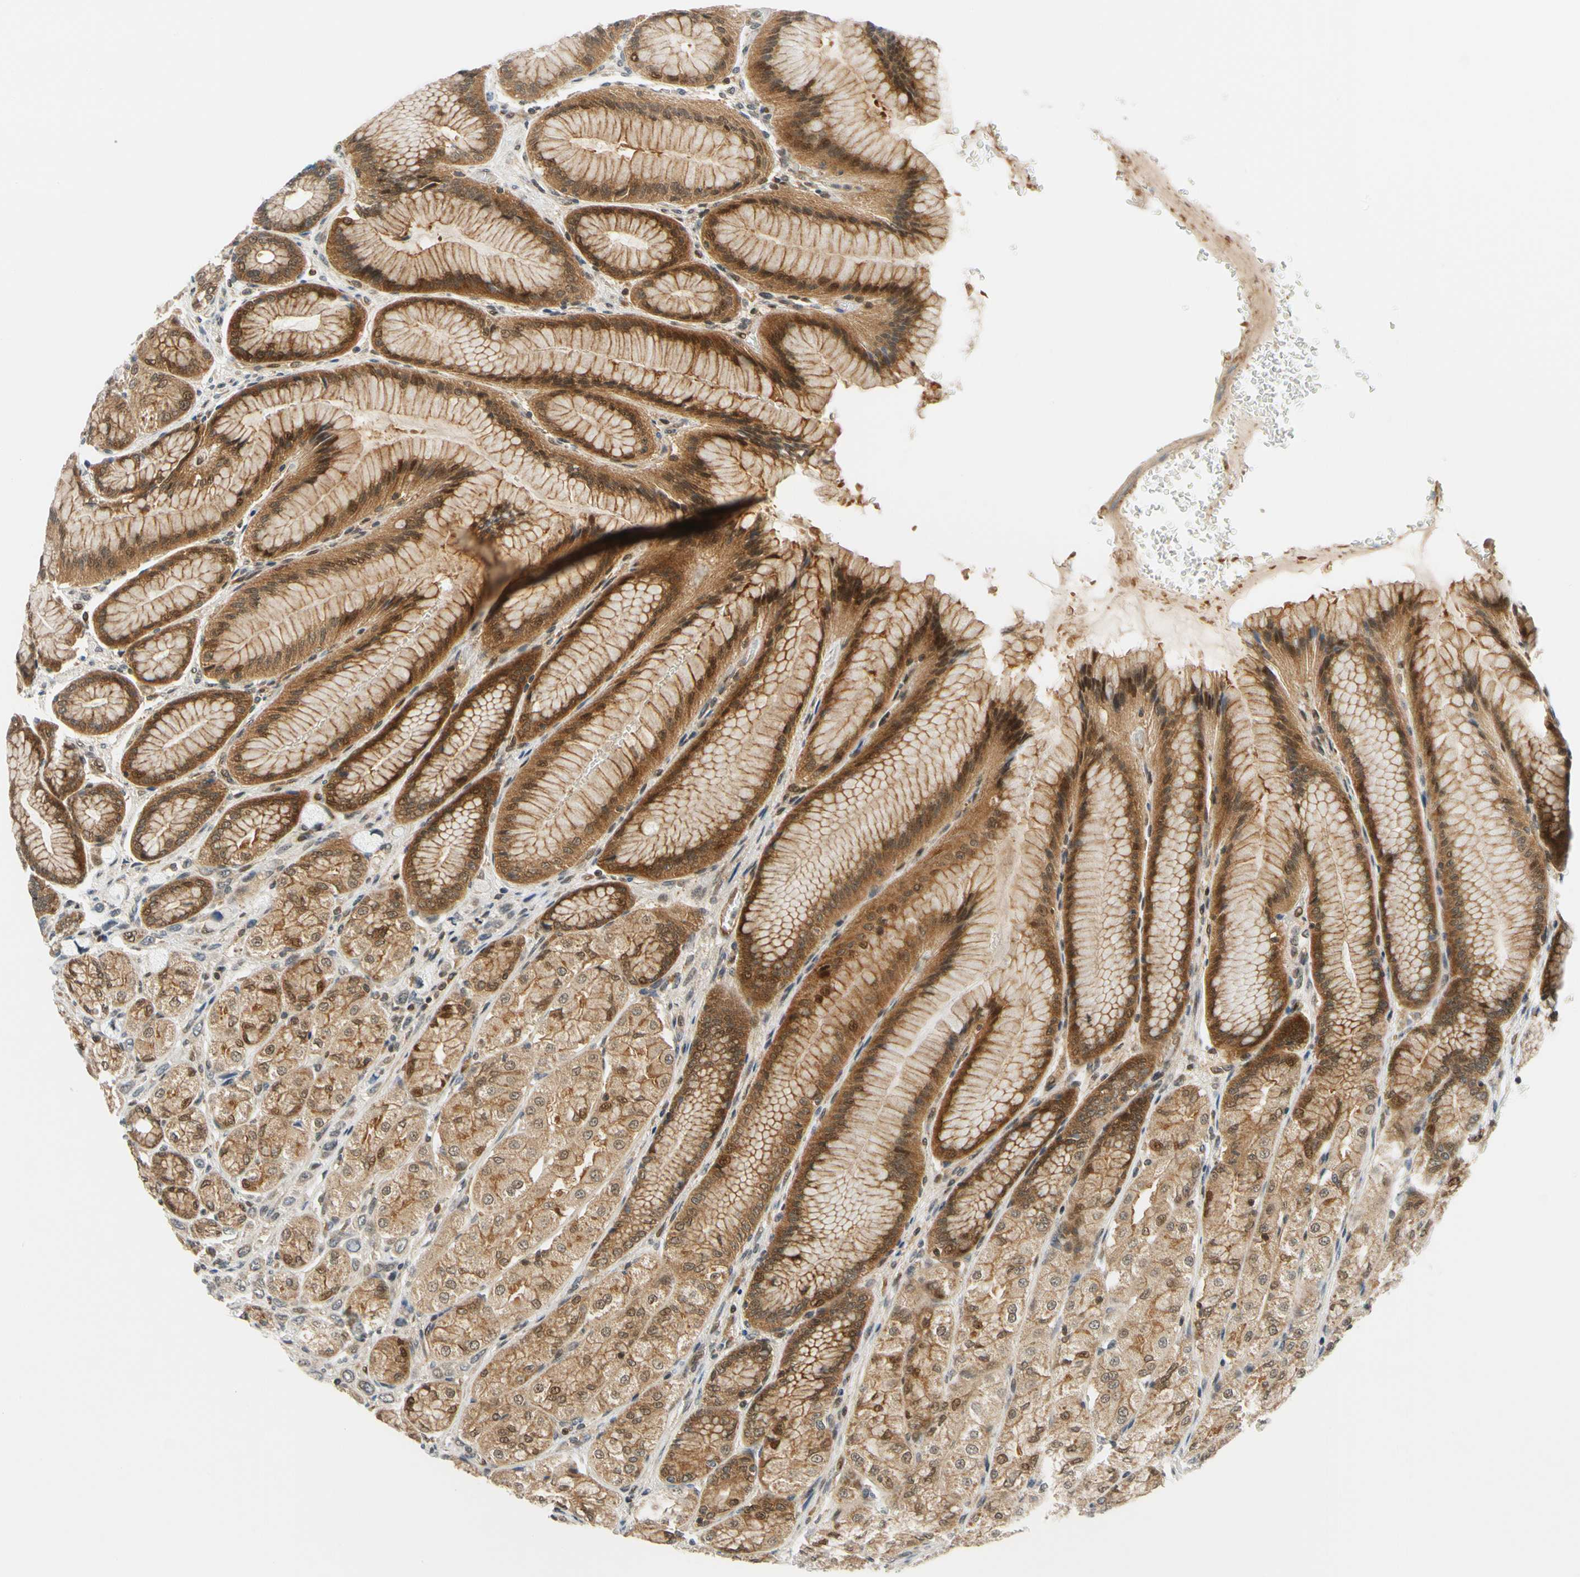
{"staining": {"intensity": "moderate", "quantity": ">75%", "location": "cytoplasmic/membranous"}, "tissue": "stomach", "cell_type": "Glandular cells", "image_type": "normal", "snomed": [{"axis": "morphology", "description": "Normal tissue, NOS"}, {"axis": "morphology", "description": "Adenocarcinoma, NOS"}, {"axis": "topography", "description": "Stomach"}, {"axis": "topography", "description": "Stomach, lower"}], "caption": "Immunohistochemical staining of unremarkable human stomach displays >75% levels of moderate cytoplasmic/membranous protein positivity in about >75% of glandular cells. (DAB IHC, brown staining for protein, blue staining for nuclei).", "gene": "MAPK9", "patient": {"sex": "female", "age": 65}}